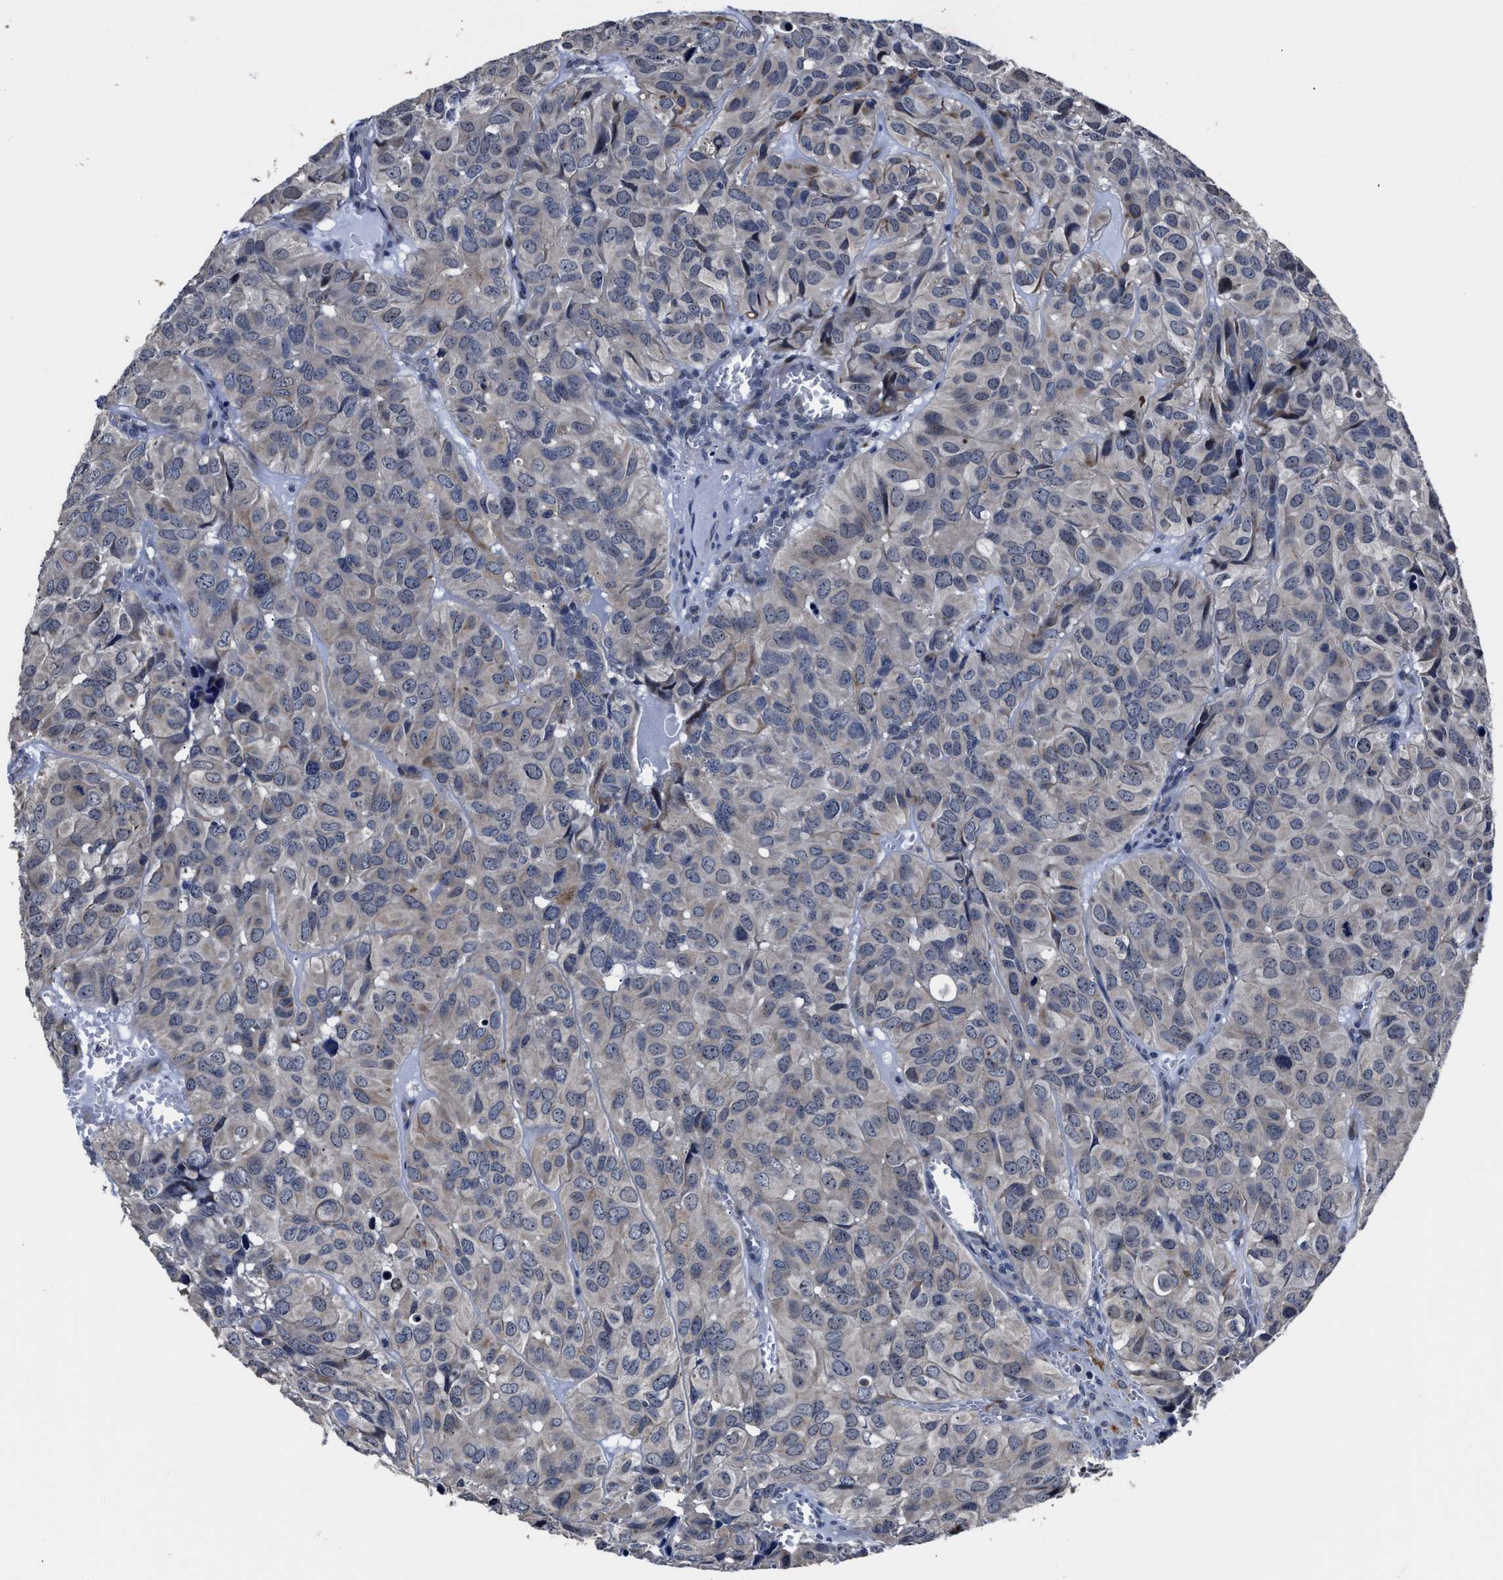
{"staining": {"intensity": "weak", "quantity": "<25%", "location": "cytoplasmic/membranous"}, "tissue": "head and neck cancer", "cell_type": "Tumor cells", "image_type": "cancer", "snomed": [{"axis": "morphology", "description": "Adenocarcinoma, NOS"}, {"axis": "topography", "description": "Salivary gland, NOS"}, {"axis": "topography", "description": "Head-Neck"}], "caption": "IHC histopathology image of head and neck cancer (adenocarcinoma) stained for a protein (brown), which displays no expression in tumor cells. (DAB IHC, high magnification).", "gene": "RSBN1L", "patient": {"sex": "female", "age": 76}}